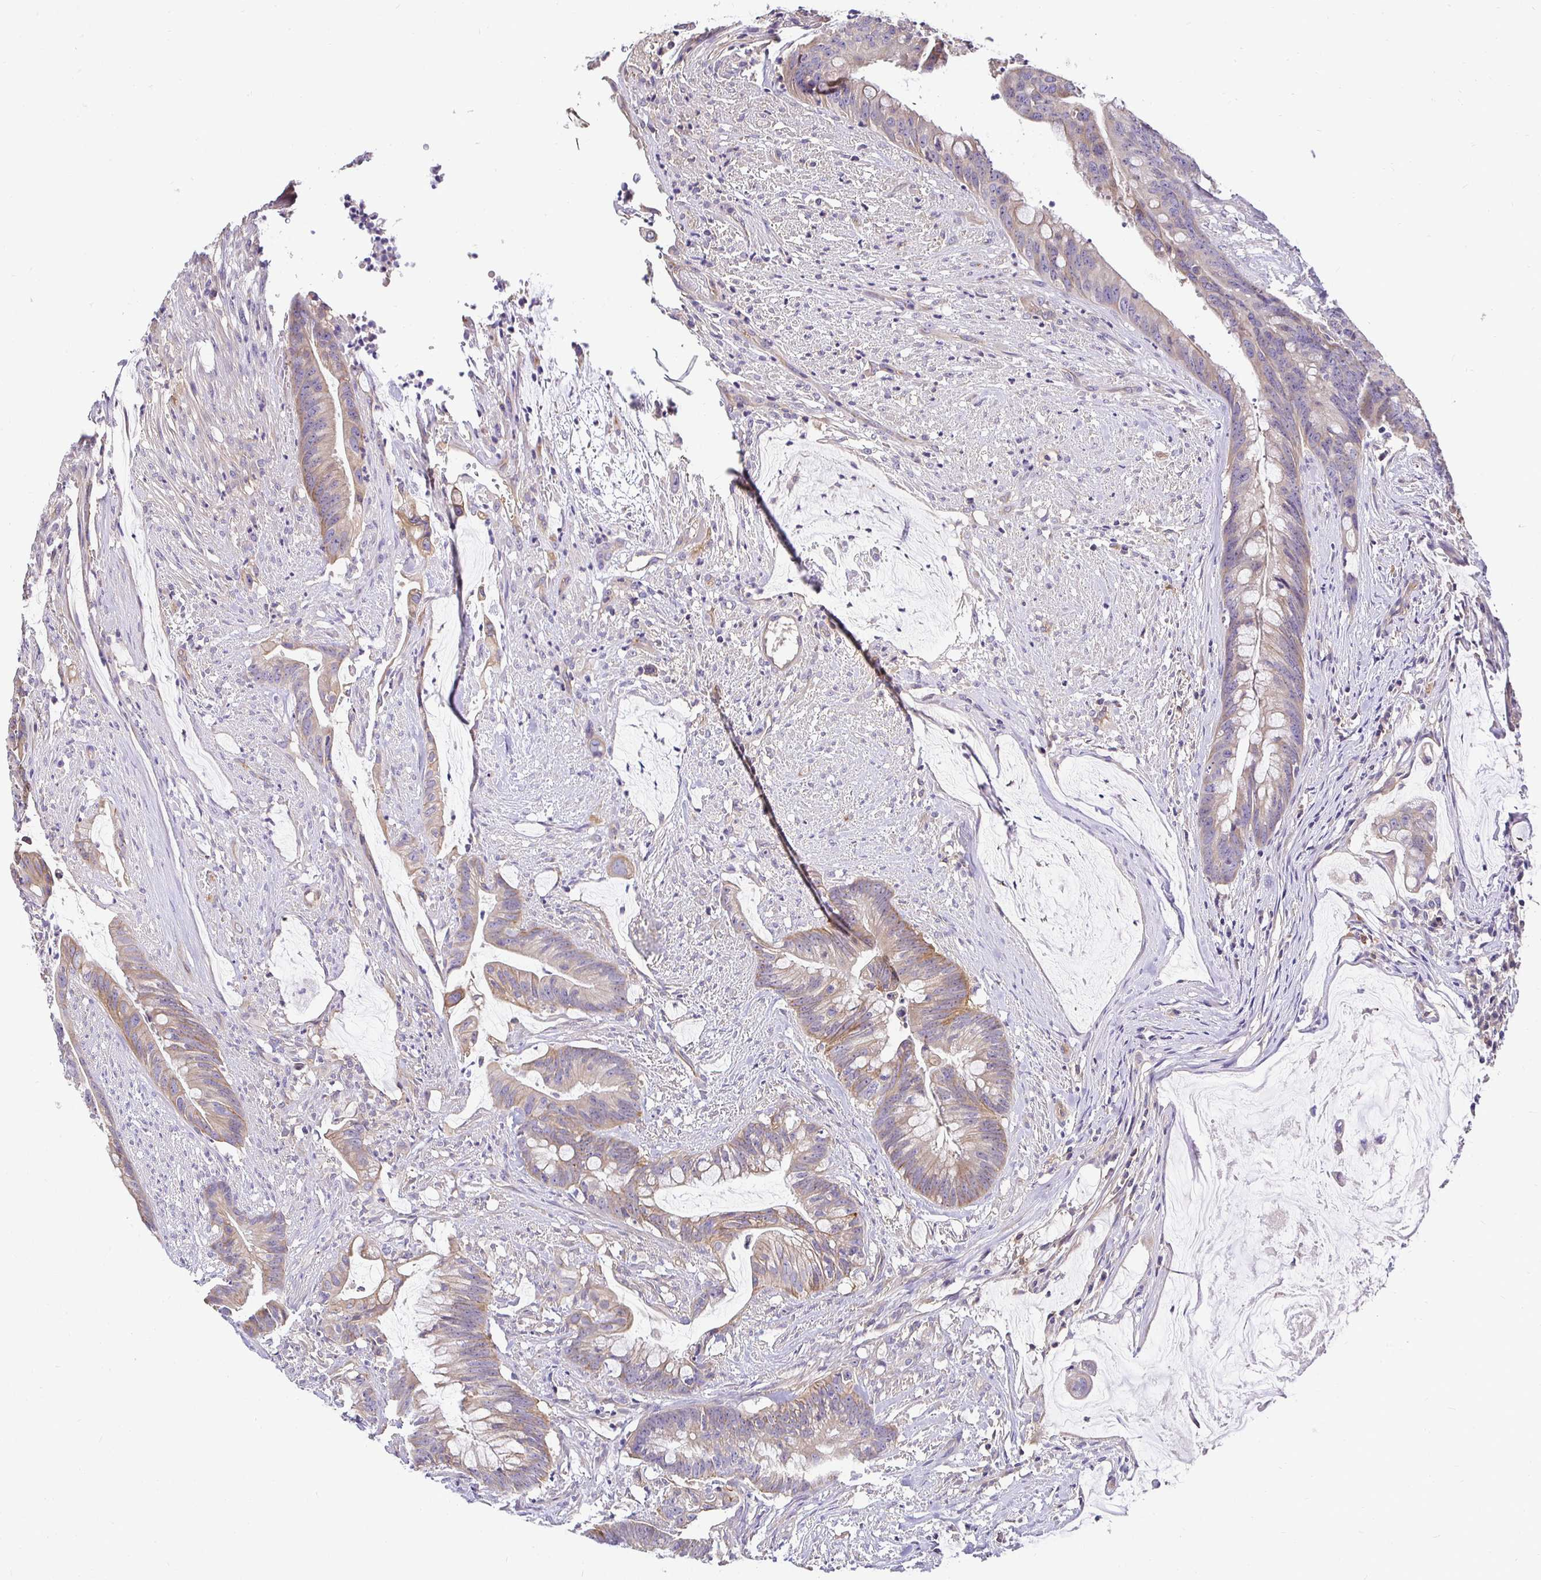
{"staining": {"intensity": "weak", "quantity": ">75%", "location": "cytoplasmic/membranous"}, "tissue": "colorectal cancer", "cell_type": "Tumor cells", "image_type": "cancer", "snomed": [{"axis": "morphology", "description": "Adenocarcinoma, NOS"}, {"axis": "topography", "description": "Colon"}], "caption": "Protein staining exhibits weak cytoplasmic/membranous expression in about >75% of tumor cells in colorectal cancer (adenocarcinoma). Using DAB (brown) and hematoxylin (blue) stains, captured at high magnification using brightfield microscopy.", "gene": "SLC9A1", "patient": {"sex": "male", "age": 62}}